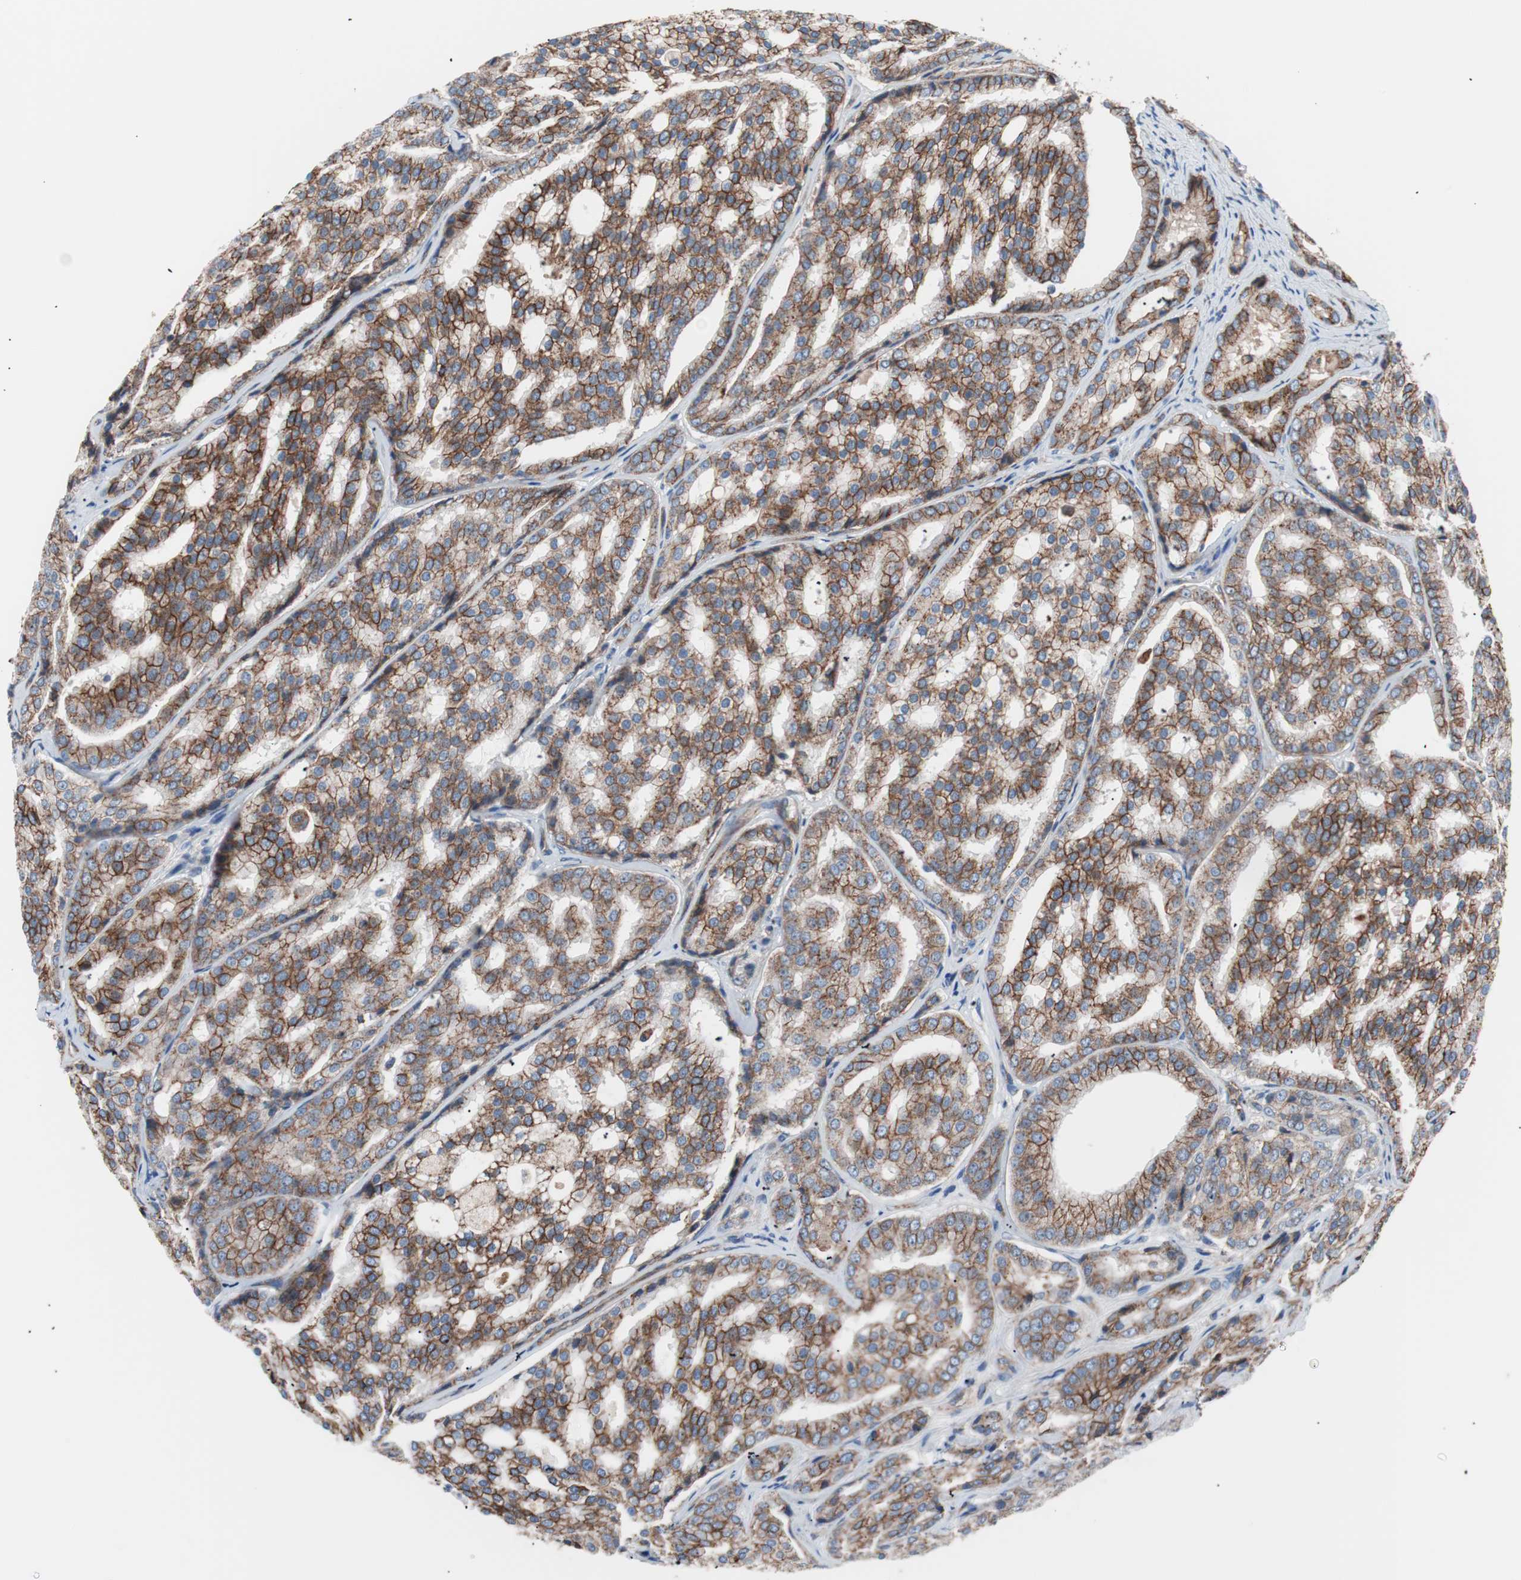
{"staining": {"intensity": "strong", "quantity": ">75%", "location": "cytoplasmic/membranous"}, "tissue": "prostate cancer", "cell_type": "Tumor cells", "image_type": "cancer", "snomed": [{"axis": "morphology", "description": "Adenocarcinoma, High grade"}, {"axis": "topography", "description": "Prostate"}], "caption": "This is an image of immunohistochemistry staining of high-grade adenocarcinoma (prostate), which shows strong expression in the cytoplasmic/membranous of tumor cells.", "gene": "FLOT2", "patient": {"sex": "male", "age": 64}}